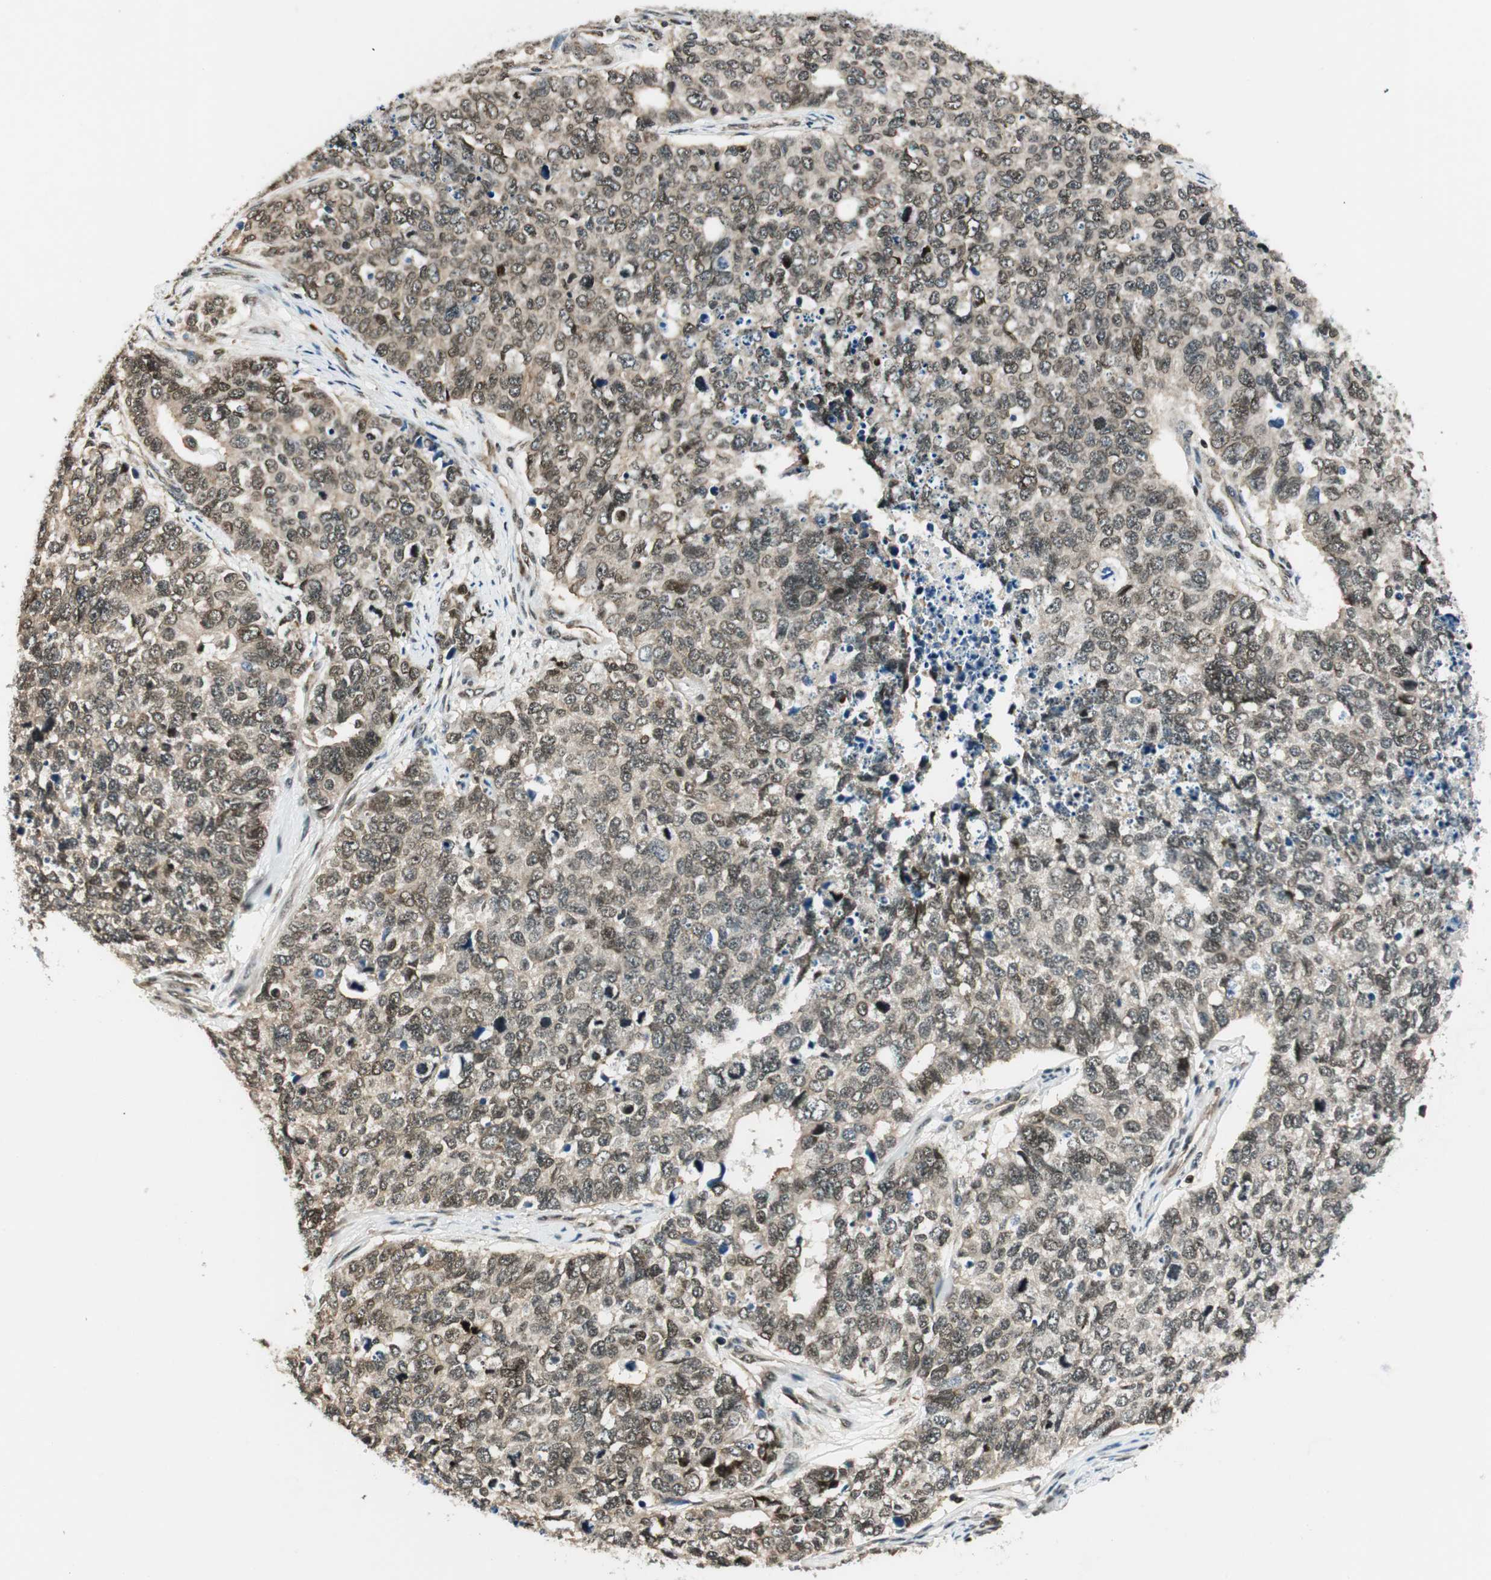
{"staining": {"intensity": "weak", "quantity": ">75%", "location": "cytoplasmic/membranous,nuclear"}, "tissue": "cervical cancer", "cell_type": "Tumor cells", "image_type": "cancer", "snomed": [{"axis": "morphology", "description": "Squamous cell carcinoma, NOS"}, {"axis": "topography", "description": "Cervix"}], "caption": "This micrograph demonstrates cervical cancer (squamous cell carcinoma) stained with immunohistochemistry (IHC) to label a protein in brown. The cytoplasmic/membranous and nuclear of tumor cells show weak positivity for the protein. Nuclei are counter-stained blue.", "gene": "RING1", "patient": {"sex": "female", "age": 63}}